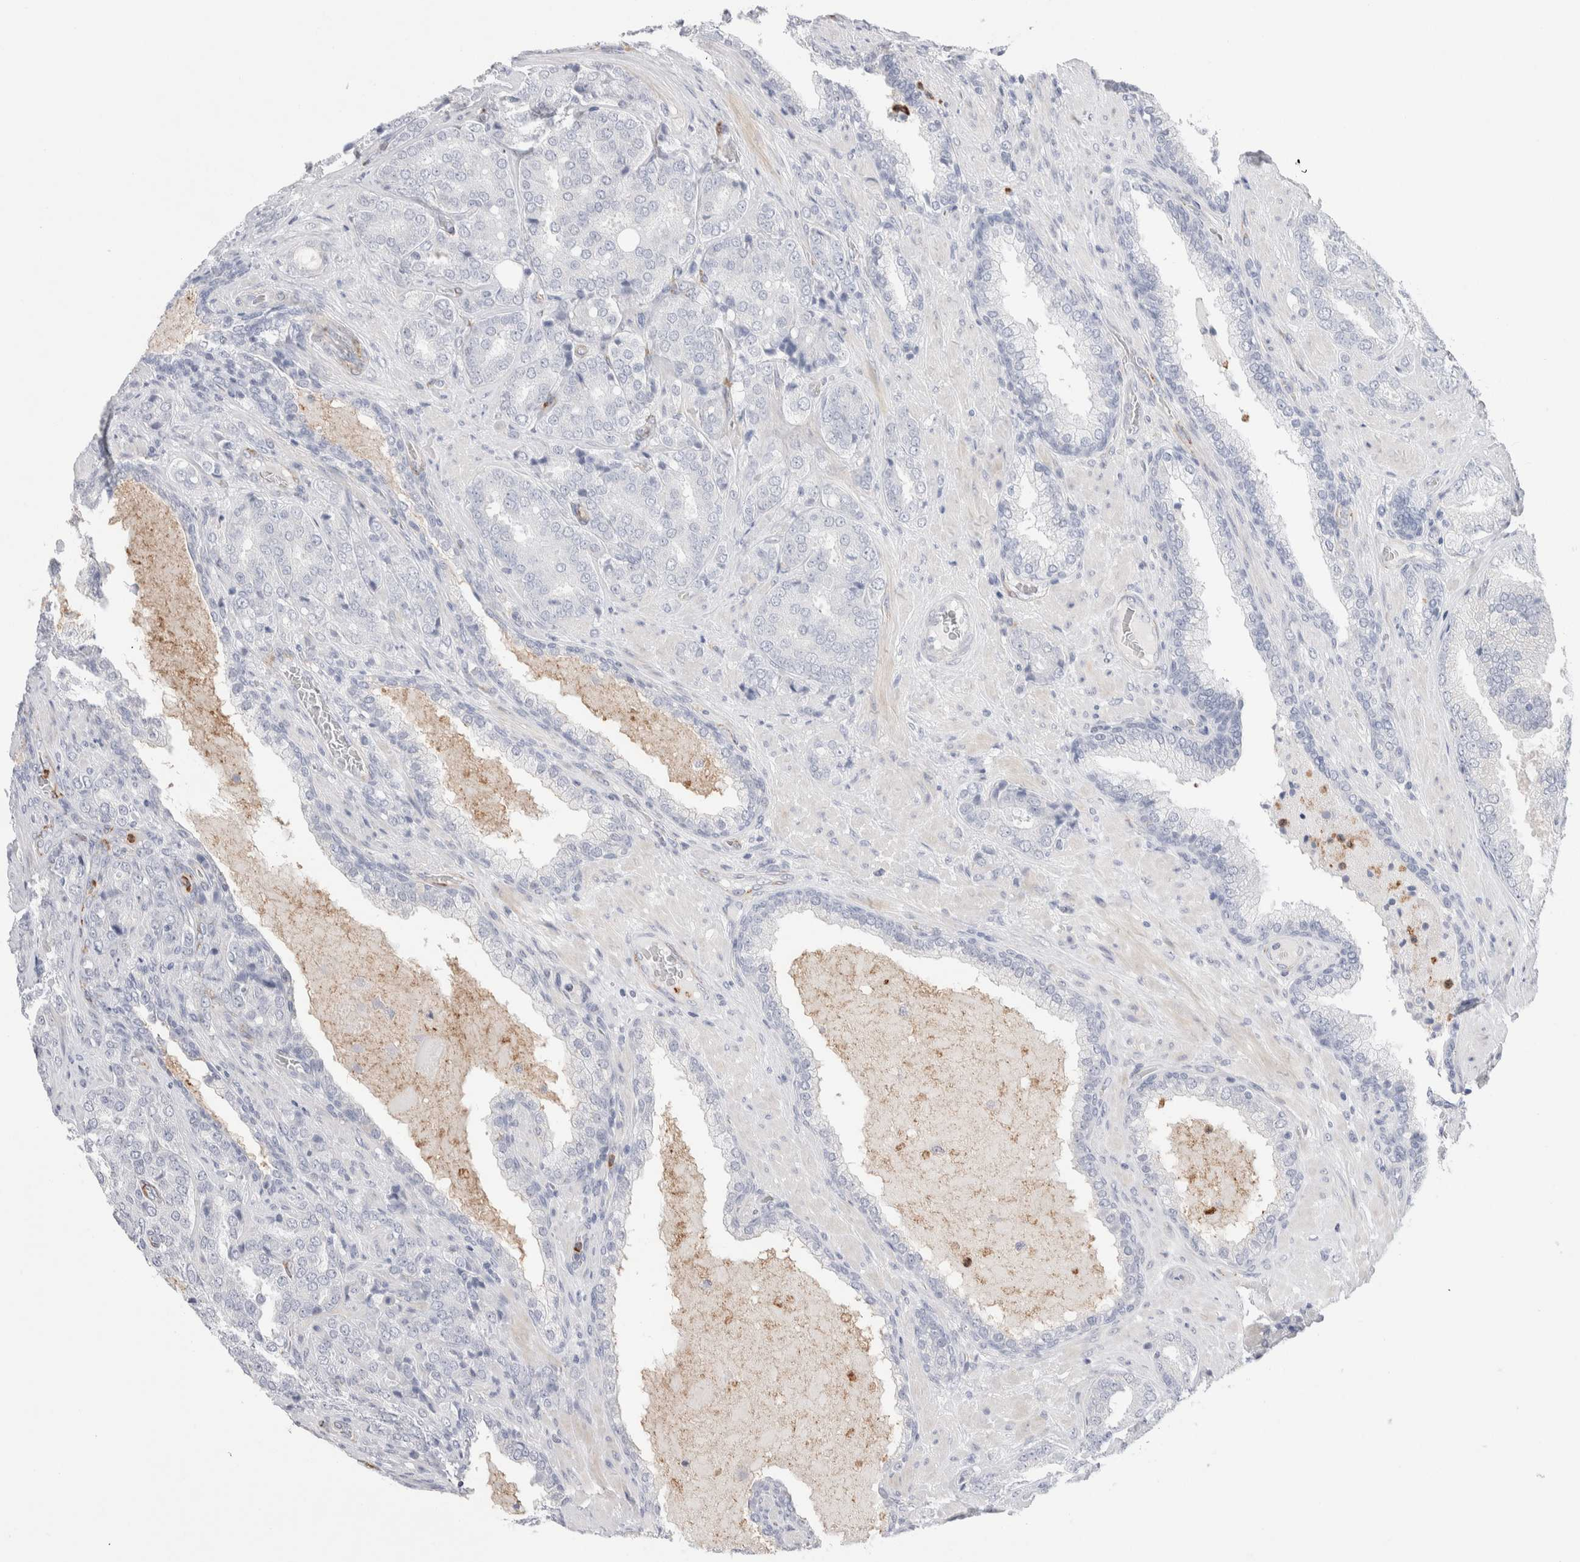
{"staining": {"intensity": "negative", "quantity": "none", "location": "none"}, "tissue": "prostate cancer", "cell_type": "Tumor cells", "image_type": "cancer", "snomed": [{"axis": "morphology", "description": "Adenocarcinoma, High grade"}, {"axis": "topography", "description": "Prostate"}], "caption": "Prostate cancer stained for a protein using IHC demonstrates no expression tumor cells.", "gene": "SEPTIN4", "patient": {"sex": "male", "age": 50}}